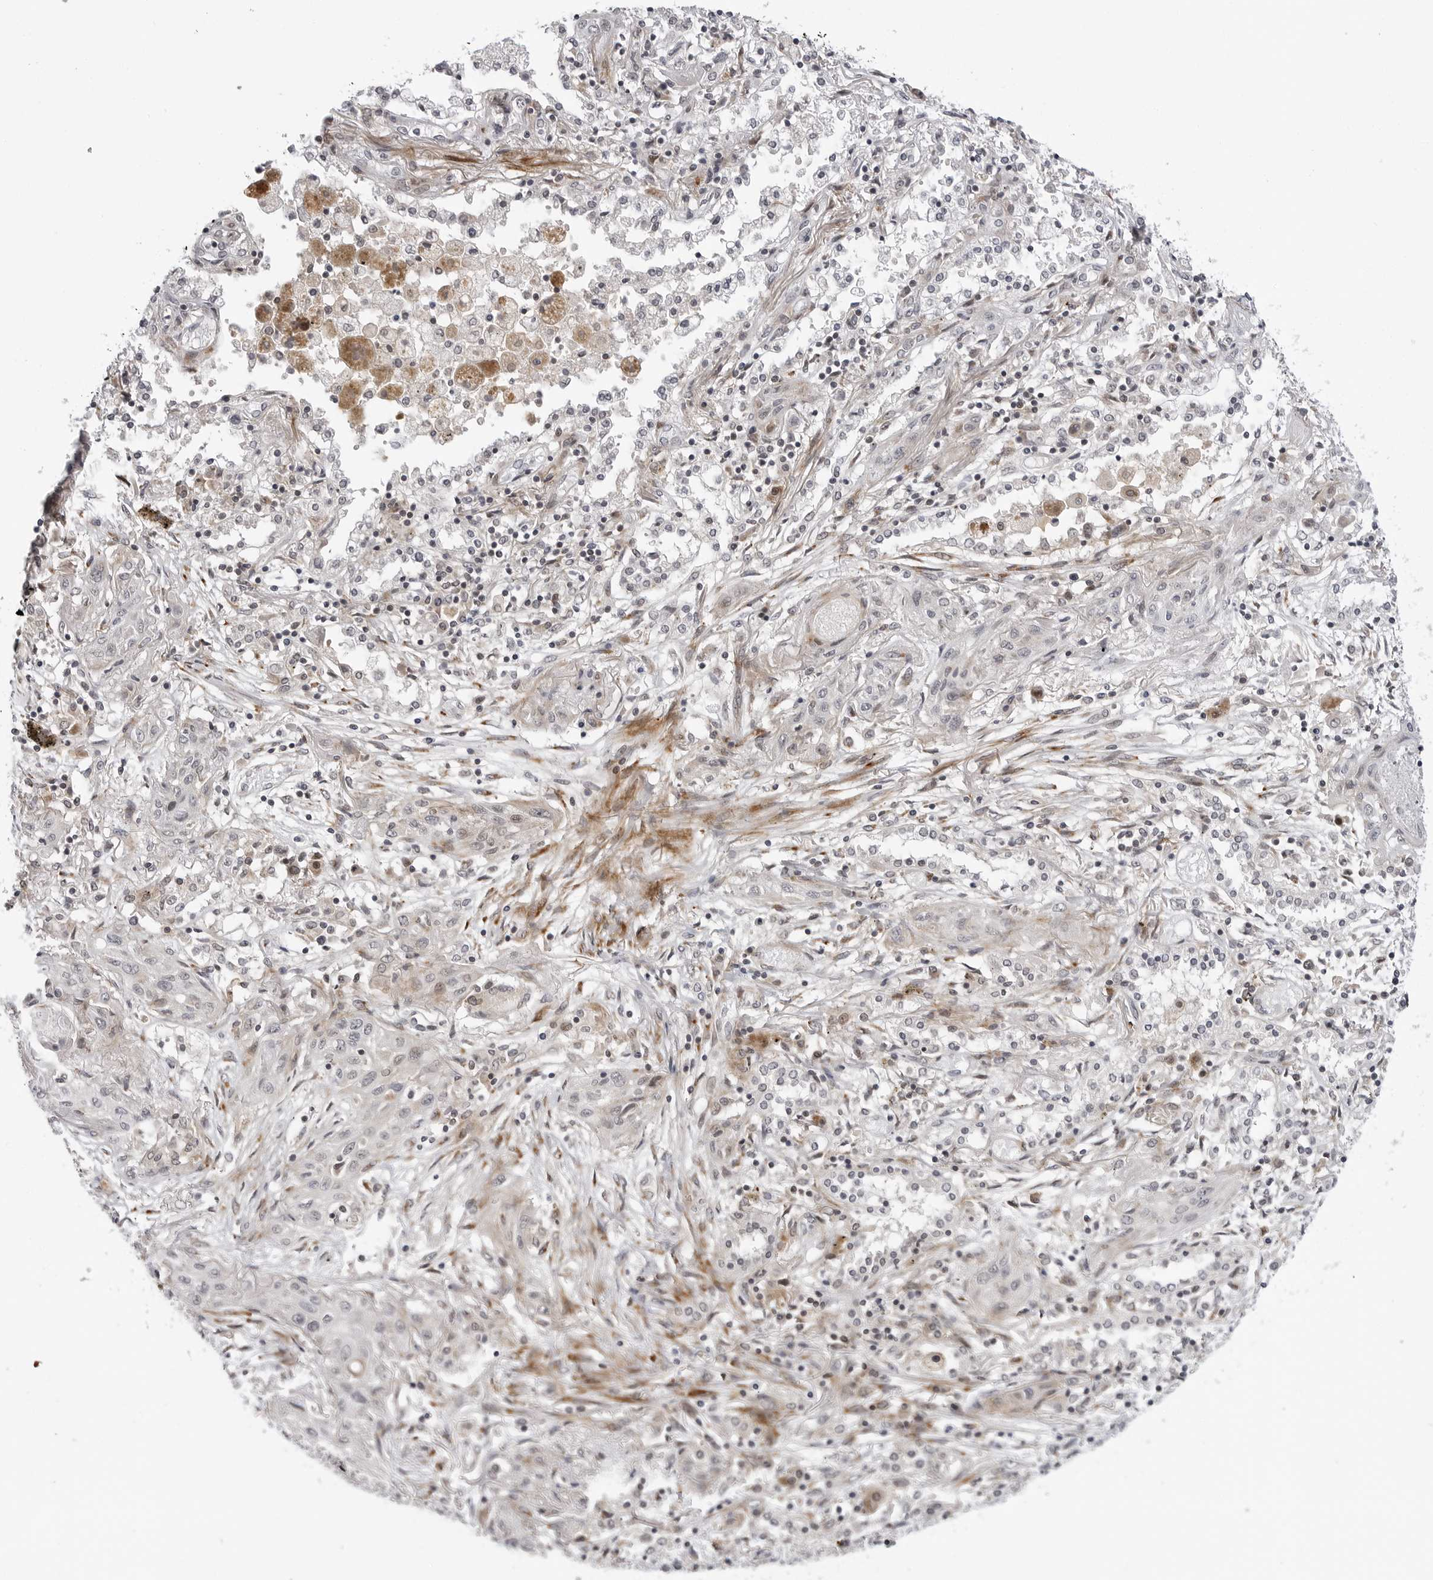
{"staining": {"intensity": "negative", "quantity": "none", "location": "none"}, "tissue": "lung cancer", "cell_type": "Tumor cells", "image_type": "cancer", "snomed": [{"axis": "morphology", "description": "Squamous cell carcinoma, NOS"}, {"axis": "topography", "description": "Lung"}], "caption": "Protein analysis of lung cancer displays no significant staining in tumor cells. (Immunohistochemistry, brightfield microscopy, high magnification).", "gene": "ADAMTS5", "patient": {"sex": "female", "age": 47}}